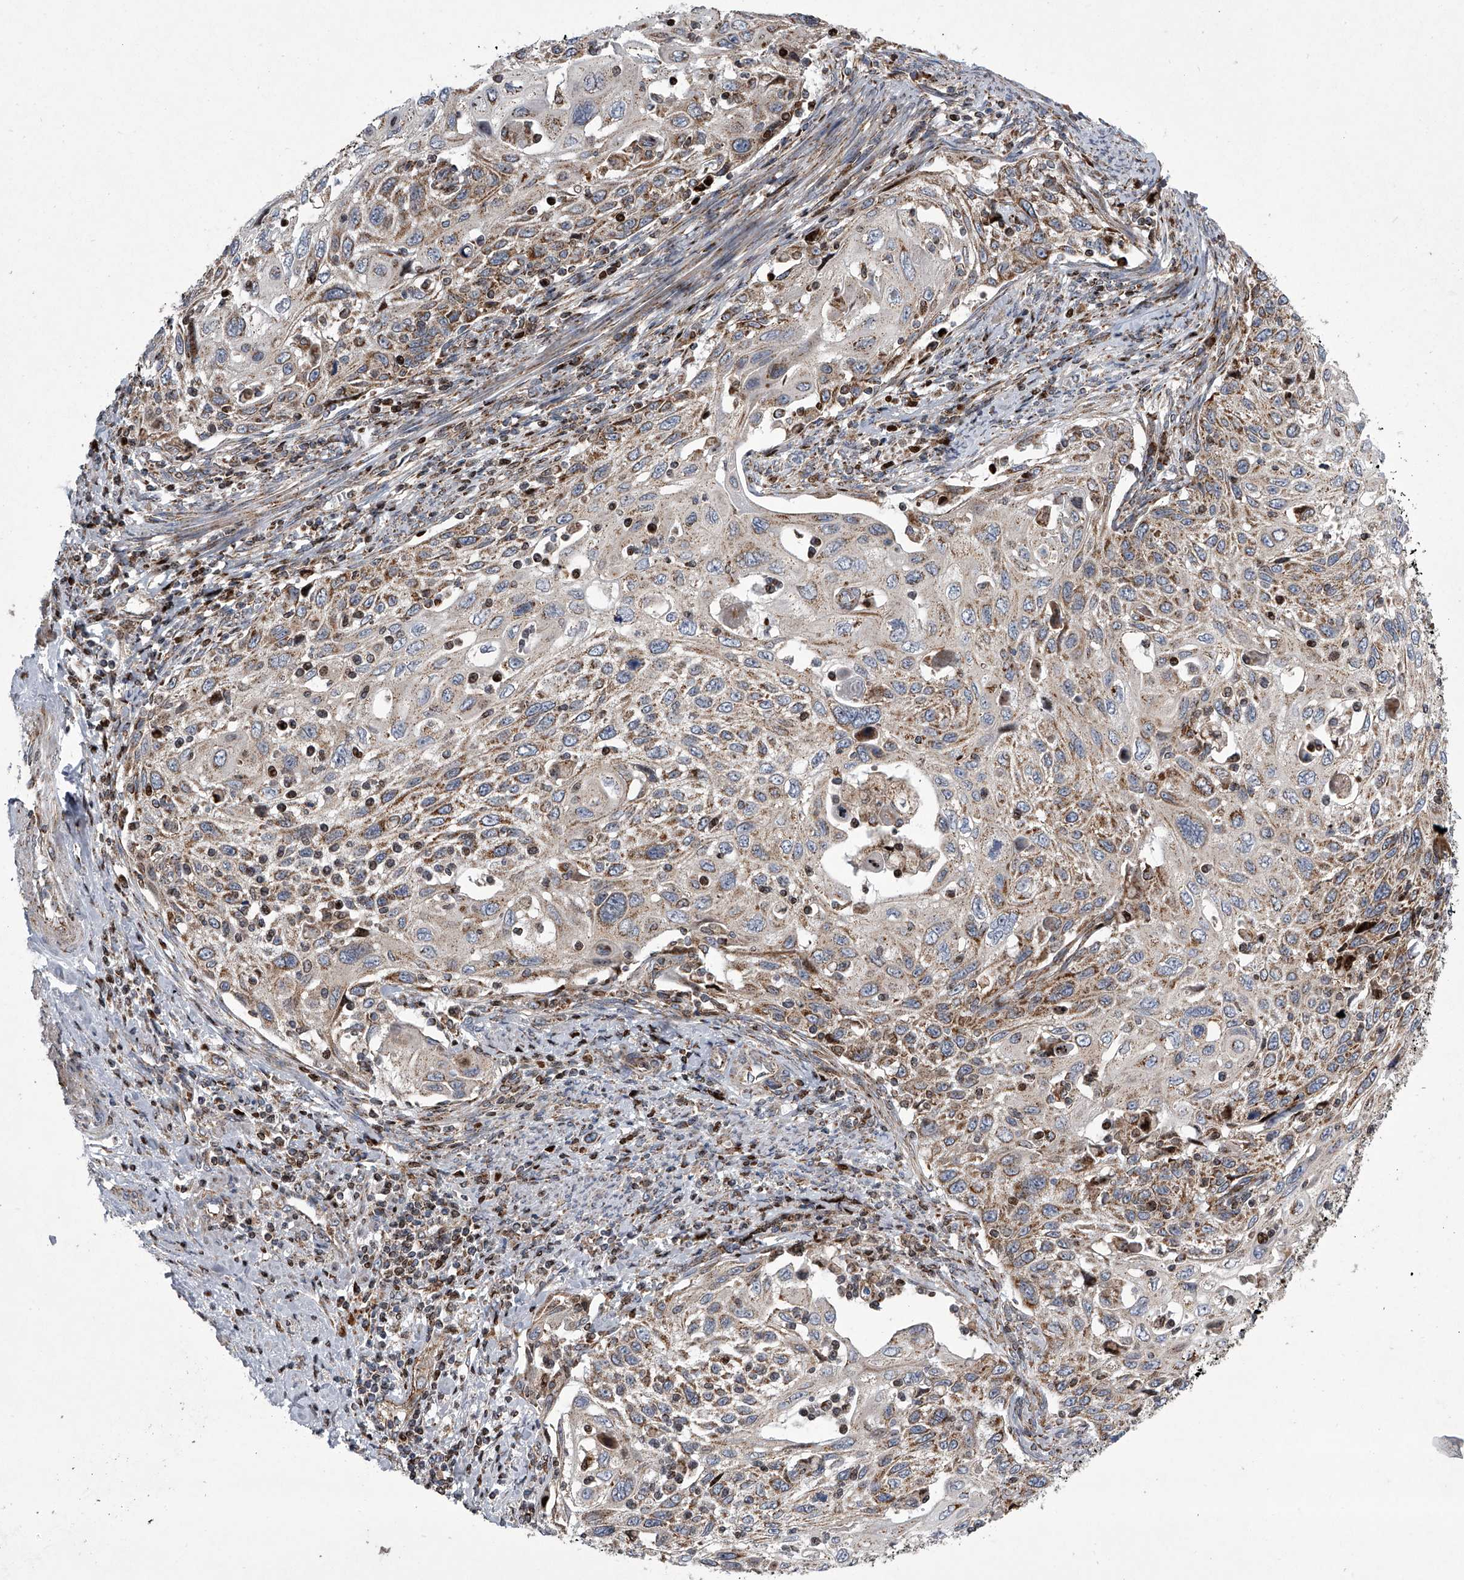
{"staining": {"intensity": "moderate", "quantity": "25%-75%", "location": "cytoplasmic/membranous"}, "tissue": "cervical cancer", "cell_type": "Tumor cells", "image_type": "cancer", "snomed": [{"axis": "morphology", "description": "Squamous cell carcinoma, NOS"}, {"axis": "topography", "description": "Cervix"}], "caption": "The histopathology image reveals immunohistochemical staining of cervical cancer (squamous cell carcinoma). There is moderate cytoplasmic/membranous positivity is identified in approximately 25%-75% of tumor cells.", "gene": "STRADA", "patient": {"sex": "female", "age": 70}}